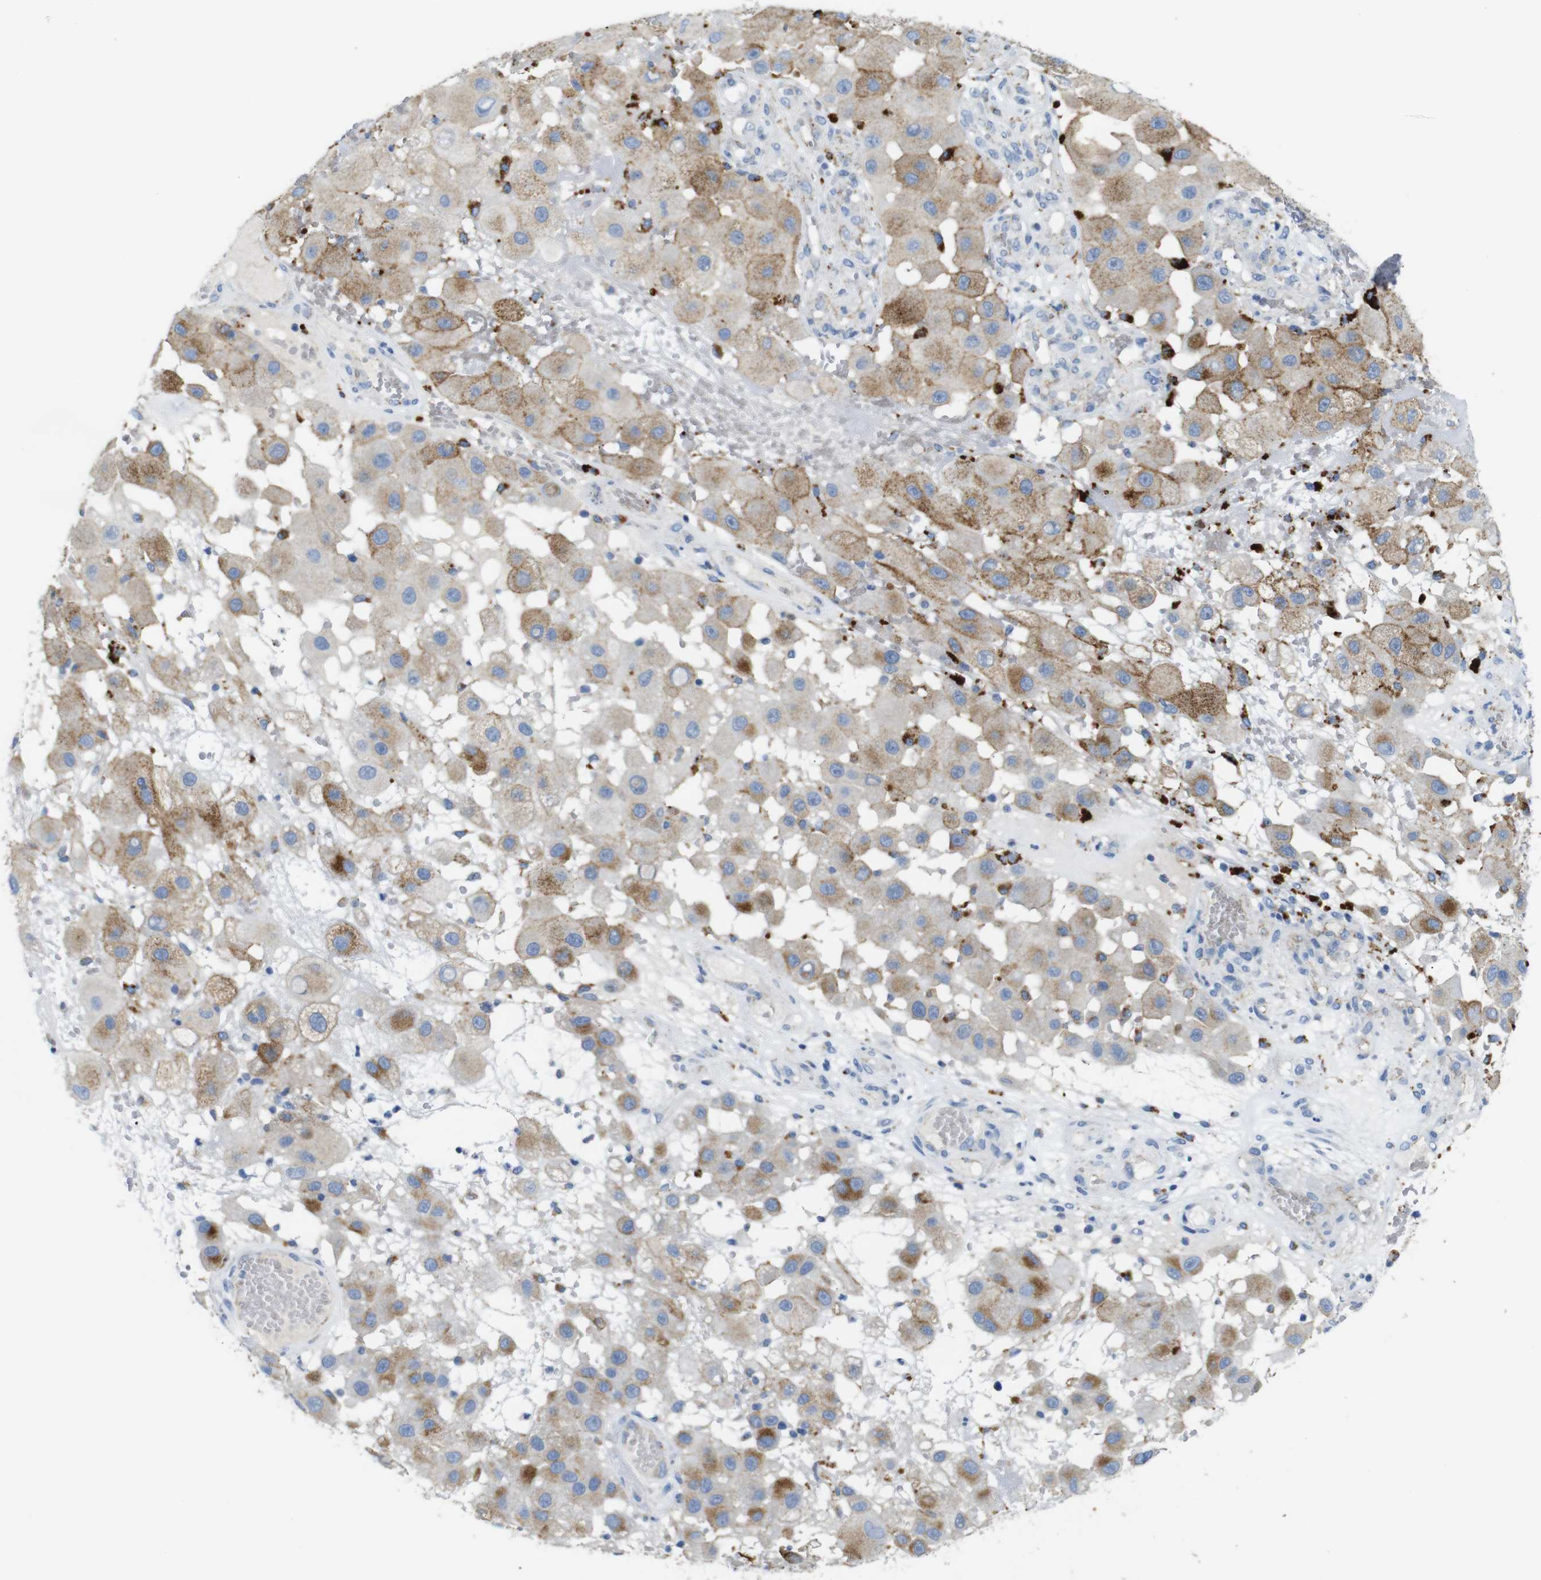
{"staining": {"intensity": "weak", "quantity": ">75%", "location": "cytoplasmic/membranous"}, "tissue": "melanoma", "cell_type": "Tumor cells", "image_type": "cancer", "snomed": [{"axis": "morphology", "description": "Malignant melanoma, NOS"}, {"axis": "topography", "description": "Skin"}], "caption": "Malignant melanoma stained with DAB IHC displays low levels of weak cytoplasmic/membranous expression in about >75% of tumor cells. Nuclei are stained in blue.", "gene": "NHLRC3", "patient": {"sex": "female", "age": 81}}